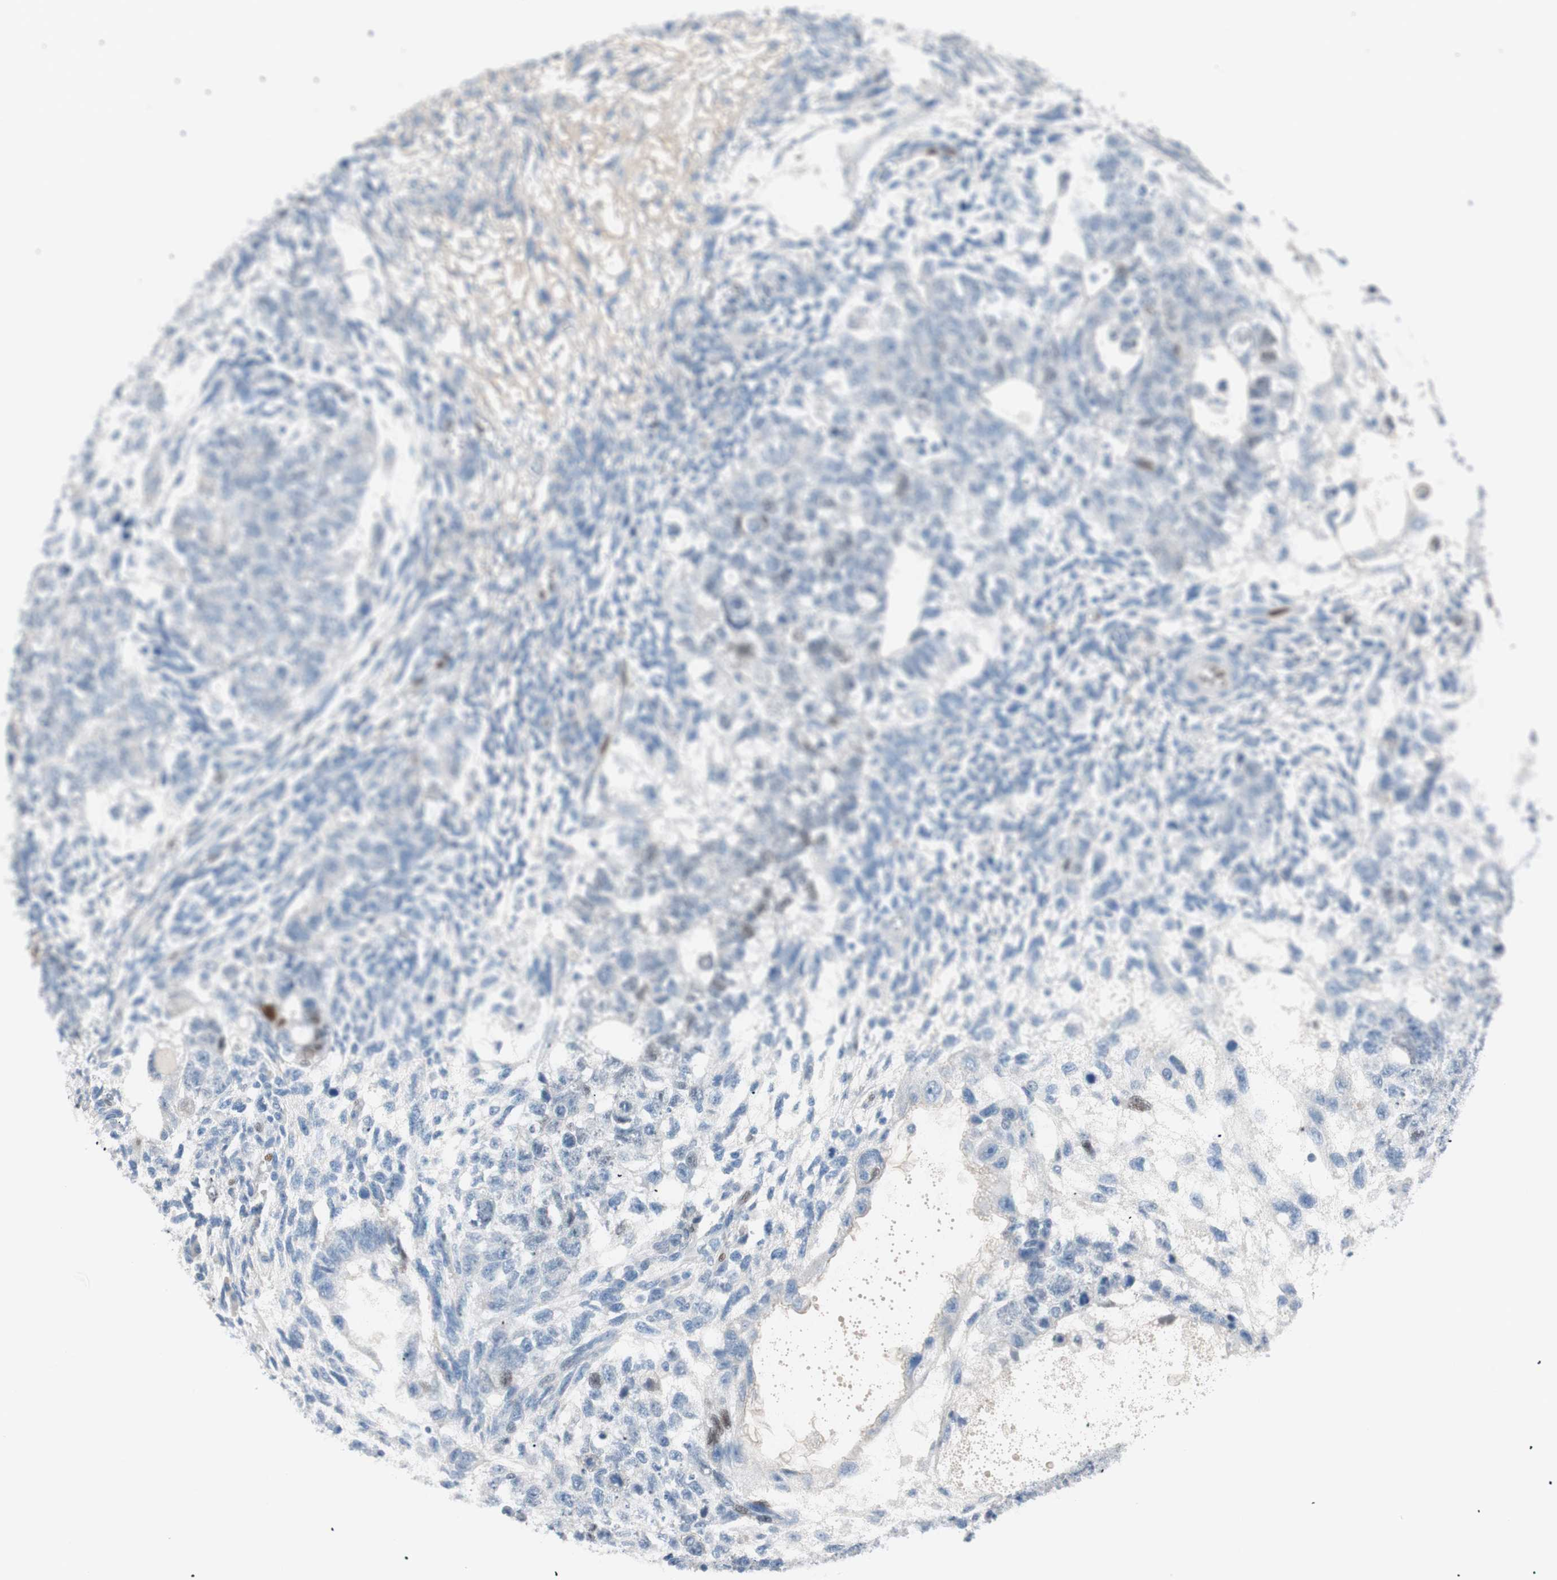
{"staining": {"intensity": "negative", "quantity": "none", "location": "none"}, "tissue": "testis cancer", "cell_type": "Tumor cells", "image_type": "cancer", "snomed": [{"axis": "morphology", "description": "Normal tissue, NOS"}, {"axis": "morphology", "description": "Carcinoma, Embryonal, NOS"}, {"axis": "topography", "description": "Testis"}], "caption": "Immunohistochemistry of testis cancer (embryonal carcinoma) reveals no expression in tumor cells.", "gene": "FOSL1", "patient": {"sex": "male", "age": 36}}